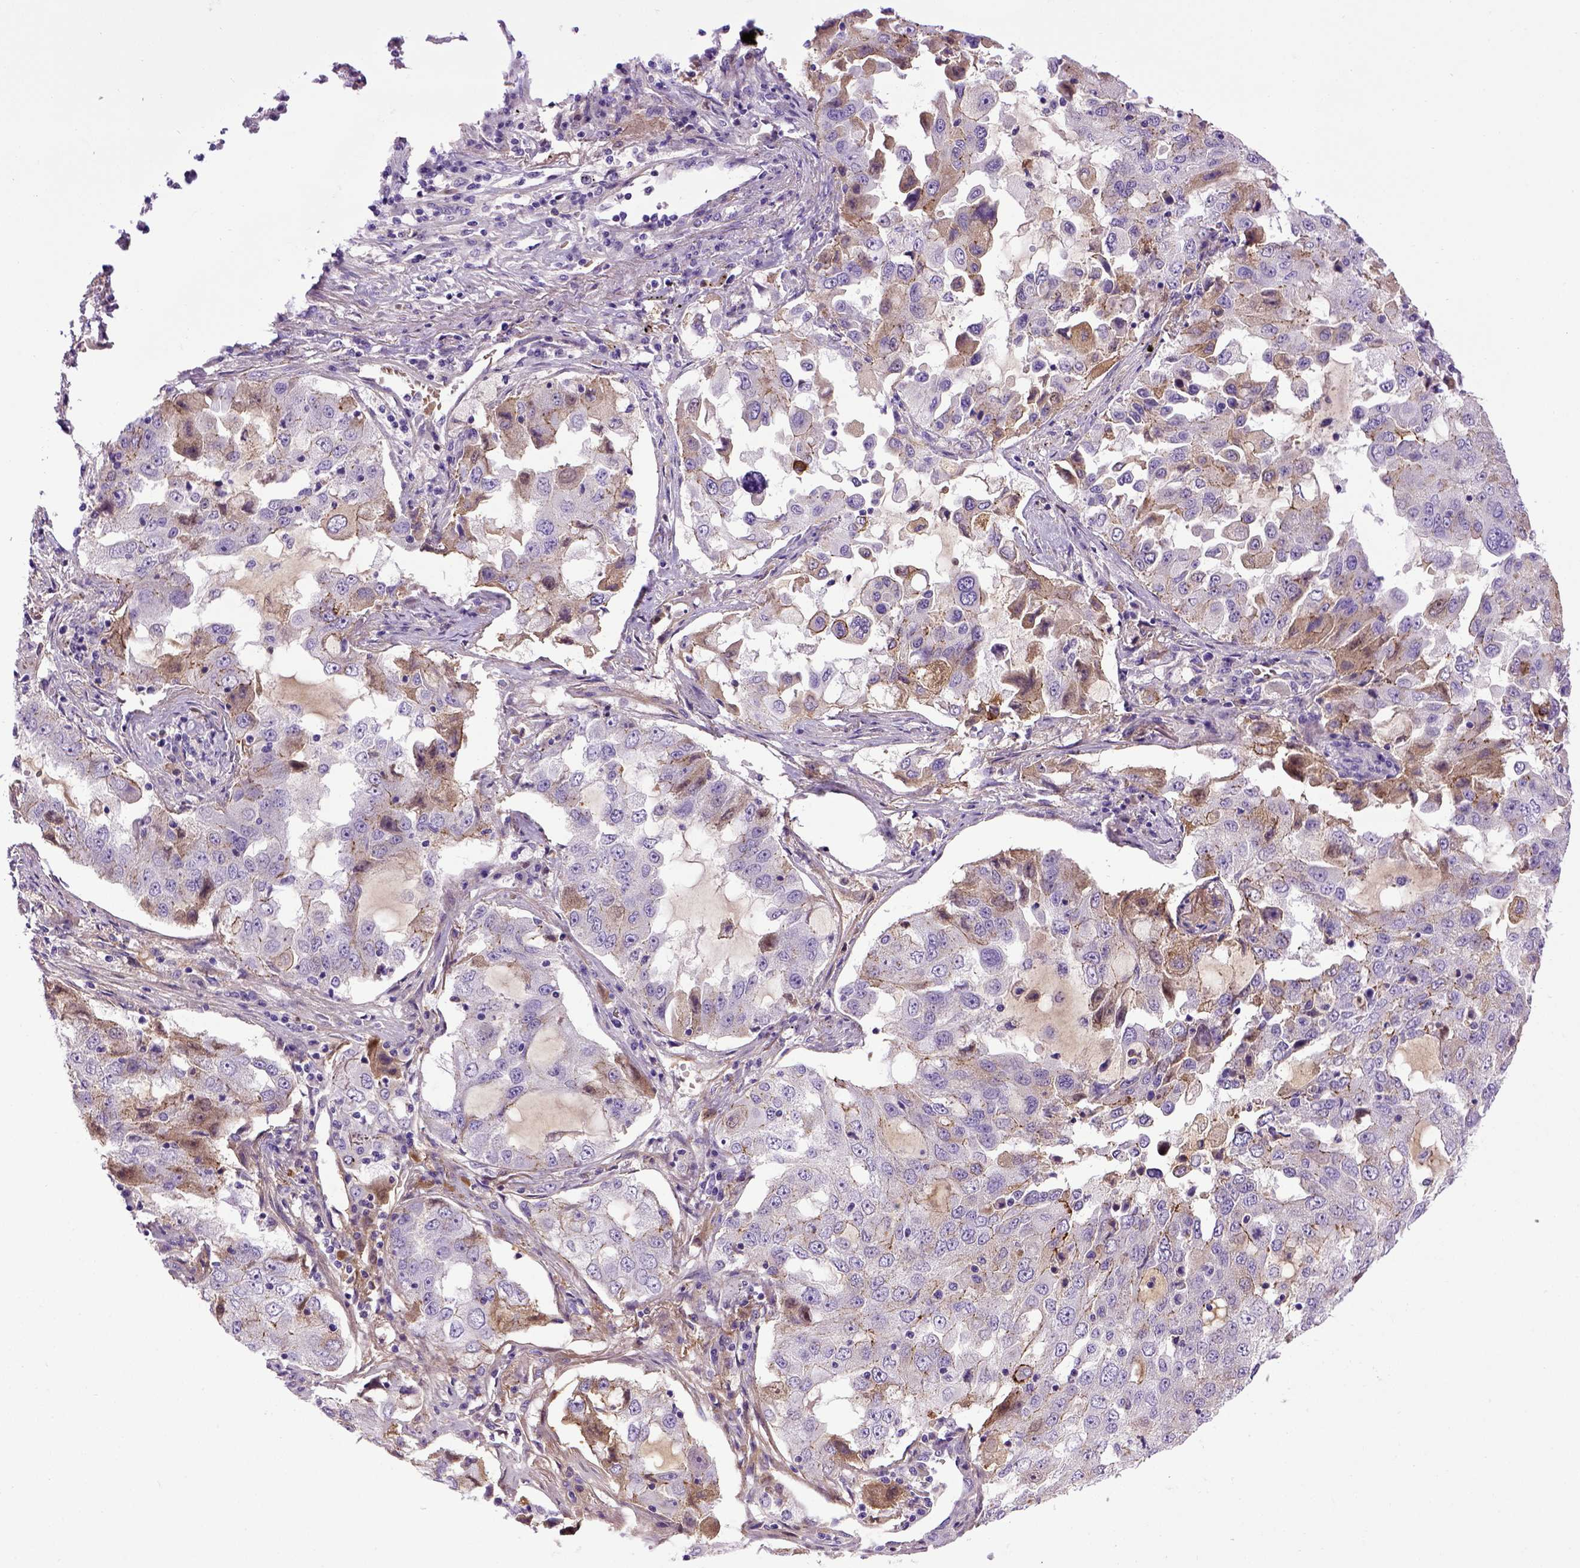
{"staining": {"intensity": "moderate", "quantity": "<25%", "location": "cytoplasmic/membranous"}, "tissue": "lung cancer", "cell_type": "Tumor cells", "image_type": "cancer", "snomed": [{"axis": "morphology", "description": "Adenocarcinoma, NOS"}, {"axis": "topography", "description": "Lung"}], "caption": "An image showing moderate cytoplasmic/membranous expression in about <25% of tumor cells in lung adenocarcinoma, as visualized by brown immunohistochemical staining.", "gene": "CDH1", "patient": {"sex": "female", "age": 61}}